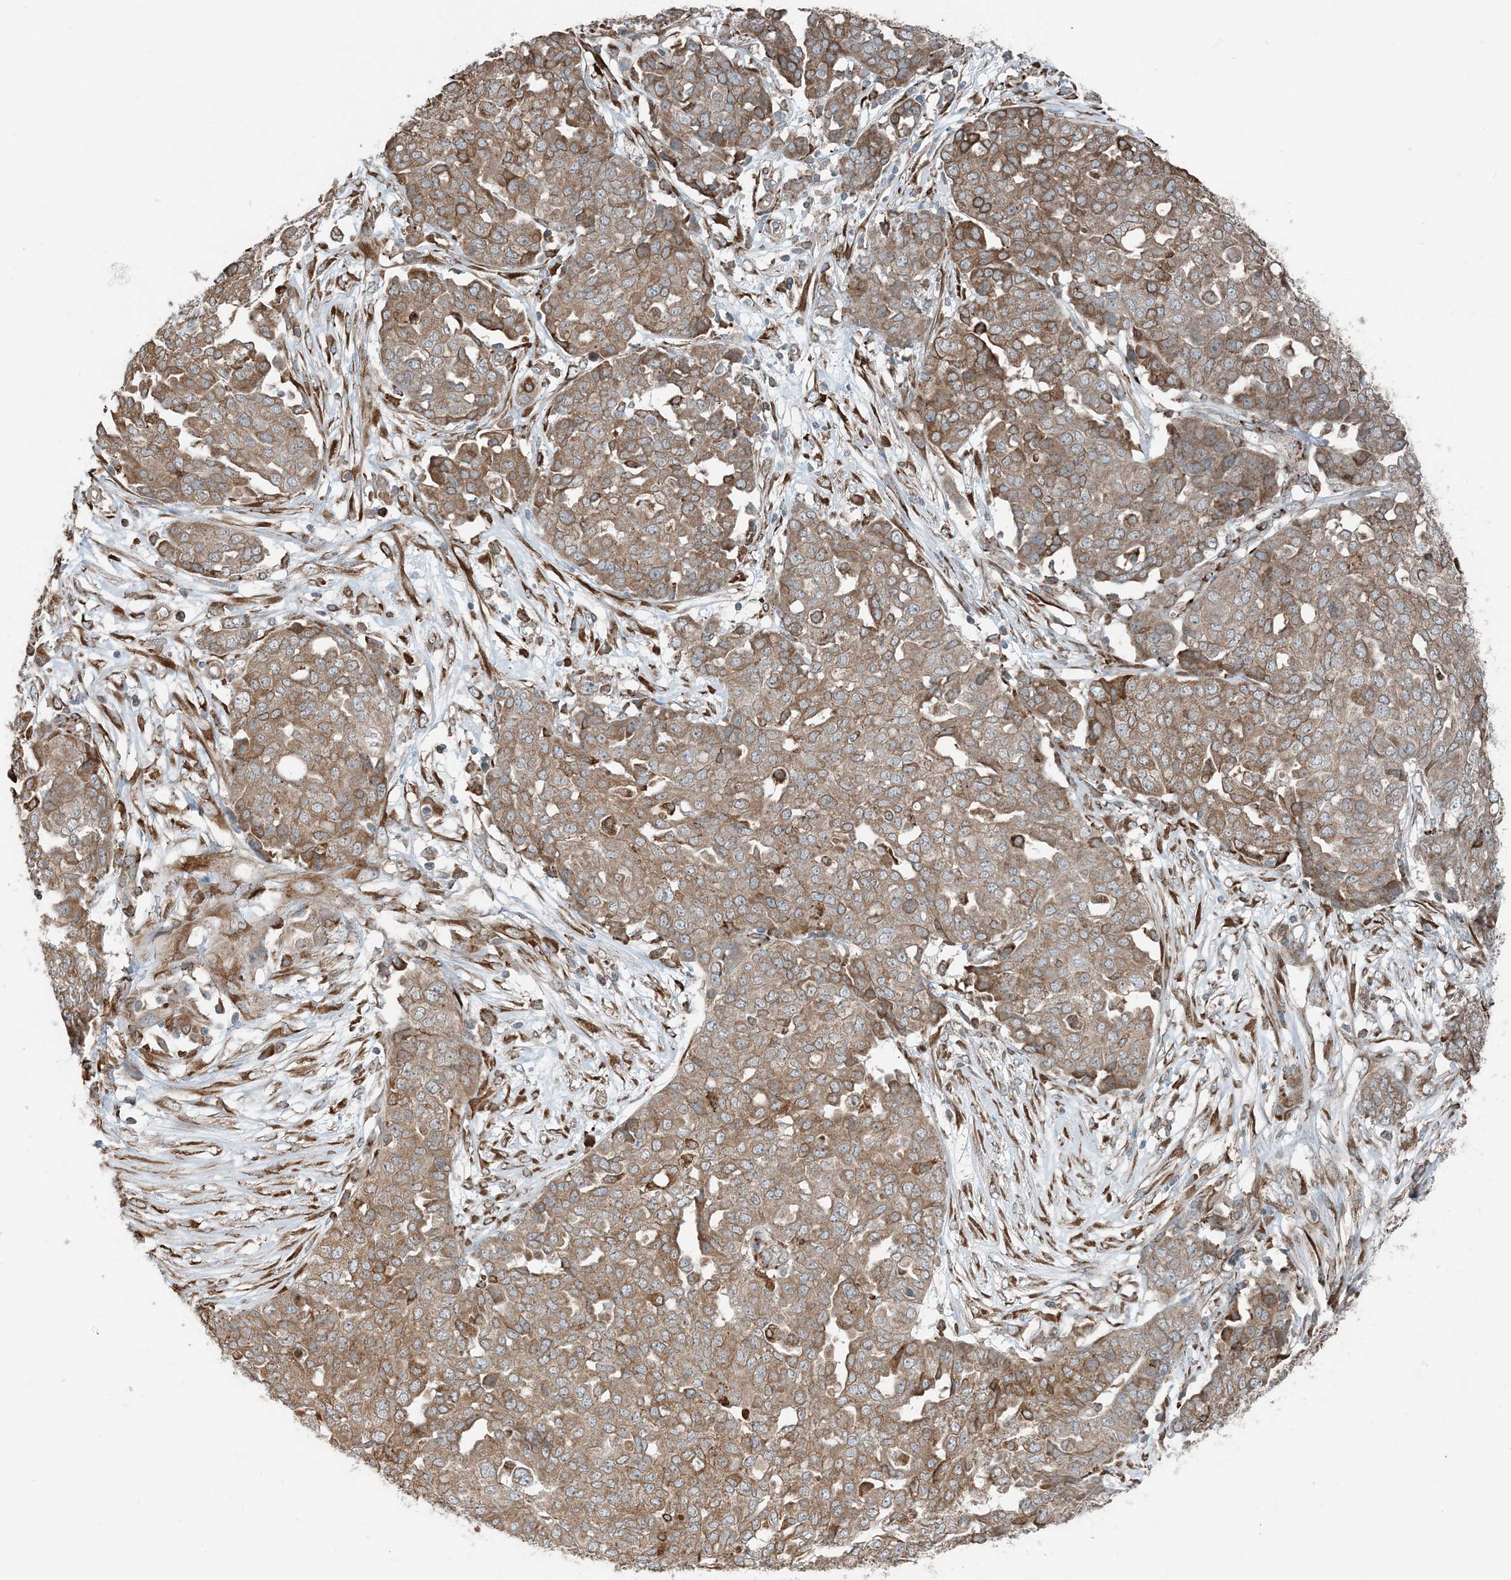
{"staining": {"intensity": "moderate", "quantity": ">75%", "location": "cytoplasmic/membranous"}, "tissue": "ovarian cancer", "cell_type": "Tumor cells", "image_type": "cancer", "snomed": [{"axis": "morphology", "description": "Cystadenocarcinoma, serous, NOS"}, {"axis": "topography", "description": "Soft tissue"}, {"axis": "topography", "description": "Ovary"}], "caption": "This histopathology image demonstrates ovarian cancer stained with immunohistochemistry to label a protein in brown. The cytoplasmic/membranous of tumor cells show moderate positivity for the protein. Nuclei are counter-stained blue.", "gene": "CERKL", "patient": {"sex": "female", "age": 57}}